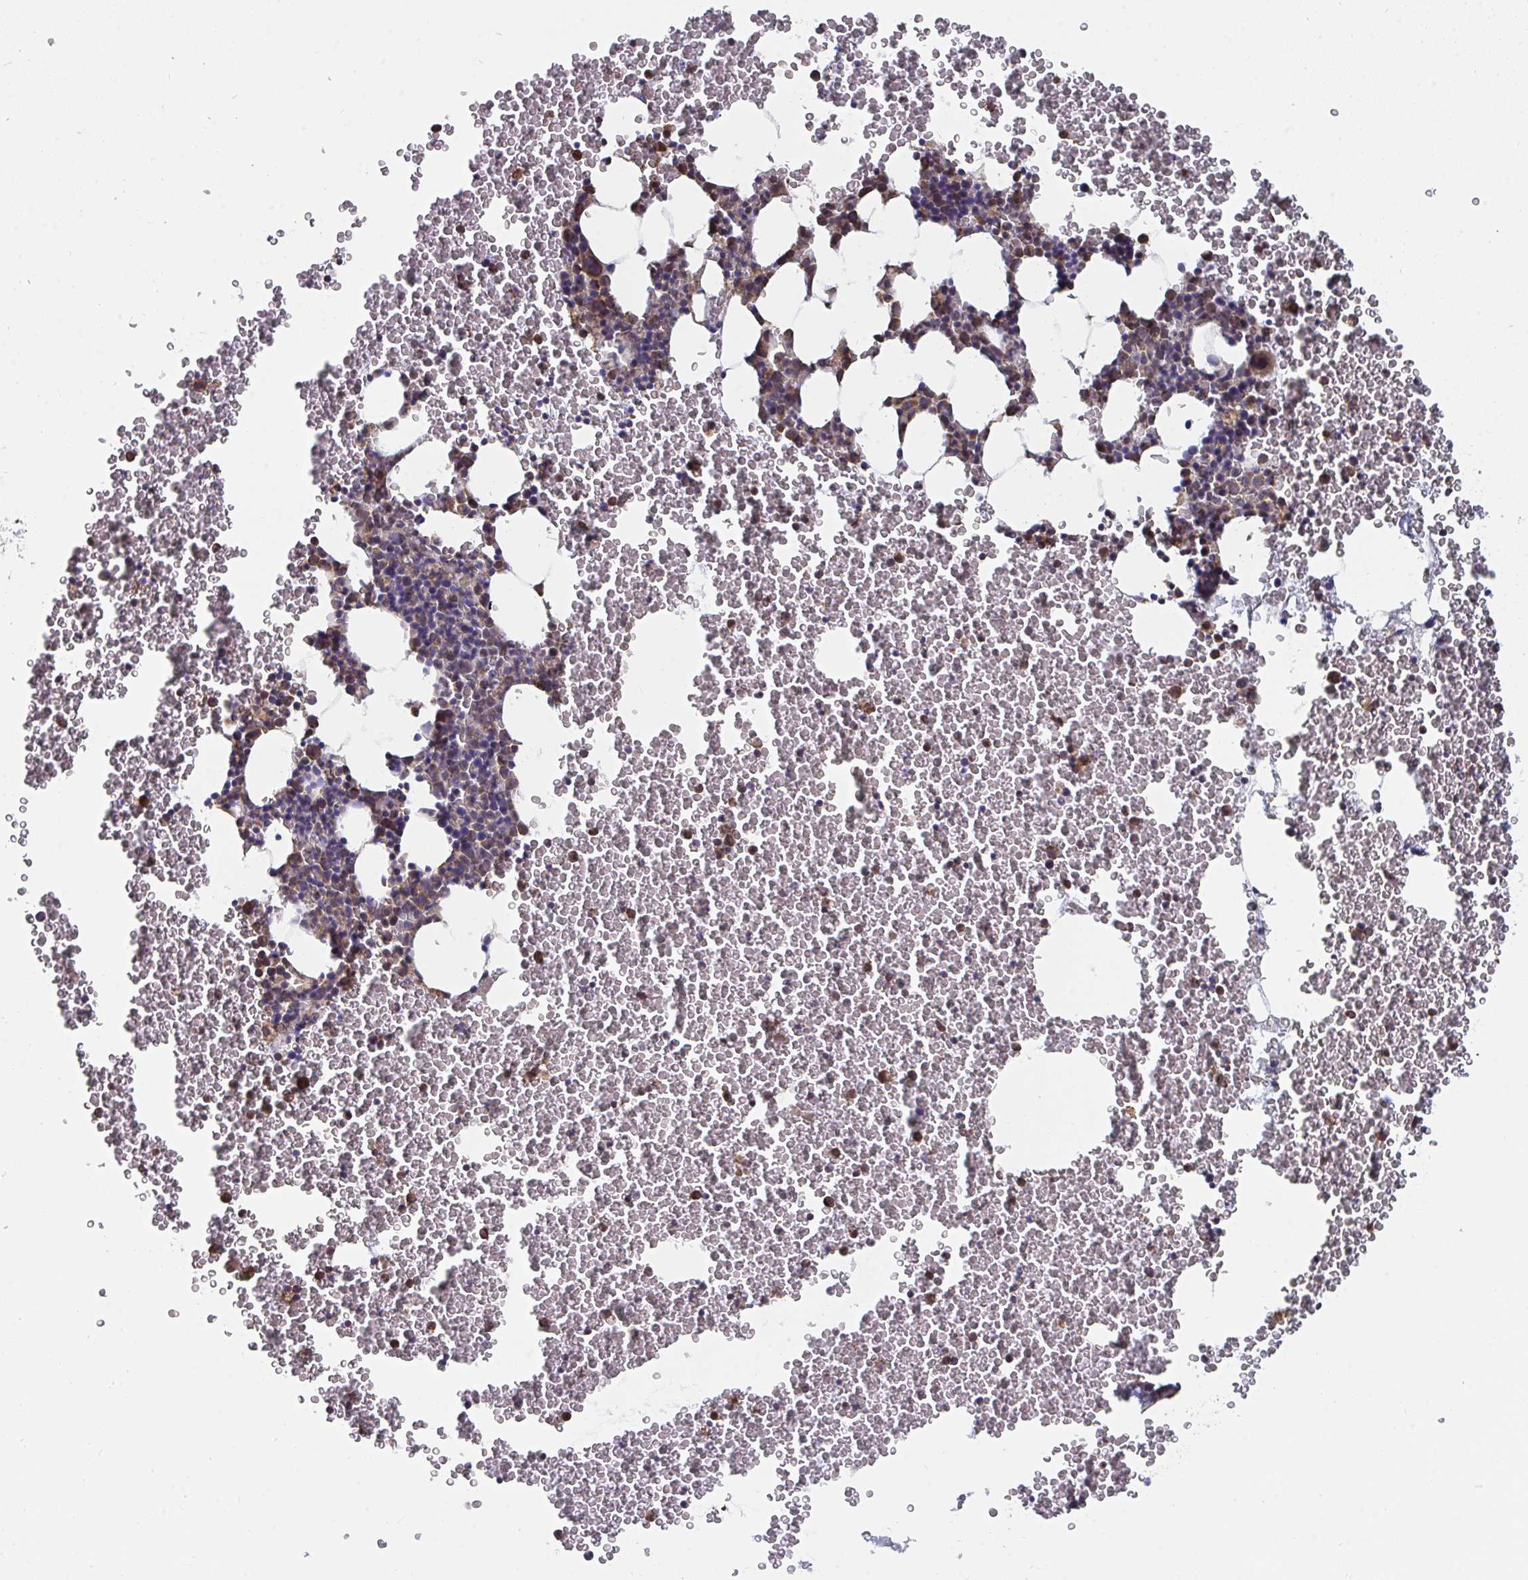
{"staining": {"intensity": "weak", "quantity": "25%-75%", "location": "cytoplasmic/membranous"}, "tissue": "bone marrow", "cell_type": "Hematopoietic cells", "image_type": "normal", "snomed": [{"axis": "morphology", "description": "Normal tissue, NOS"}, {"axis": "topography", "description": "Bone marrow"}], "caption": "A photomicrograph showing weak cytoplasmic/membranous positivity in approximately 25%-75% of hematopoietic cells in normal bone marrow, as visualized by brown immunohistochemical staining.", "gene": "ELAVL1", "patient": {"sex": "female", "age": 26}}